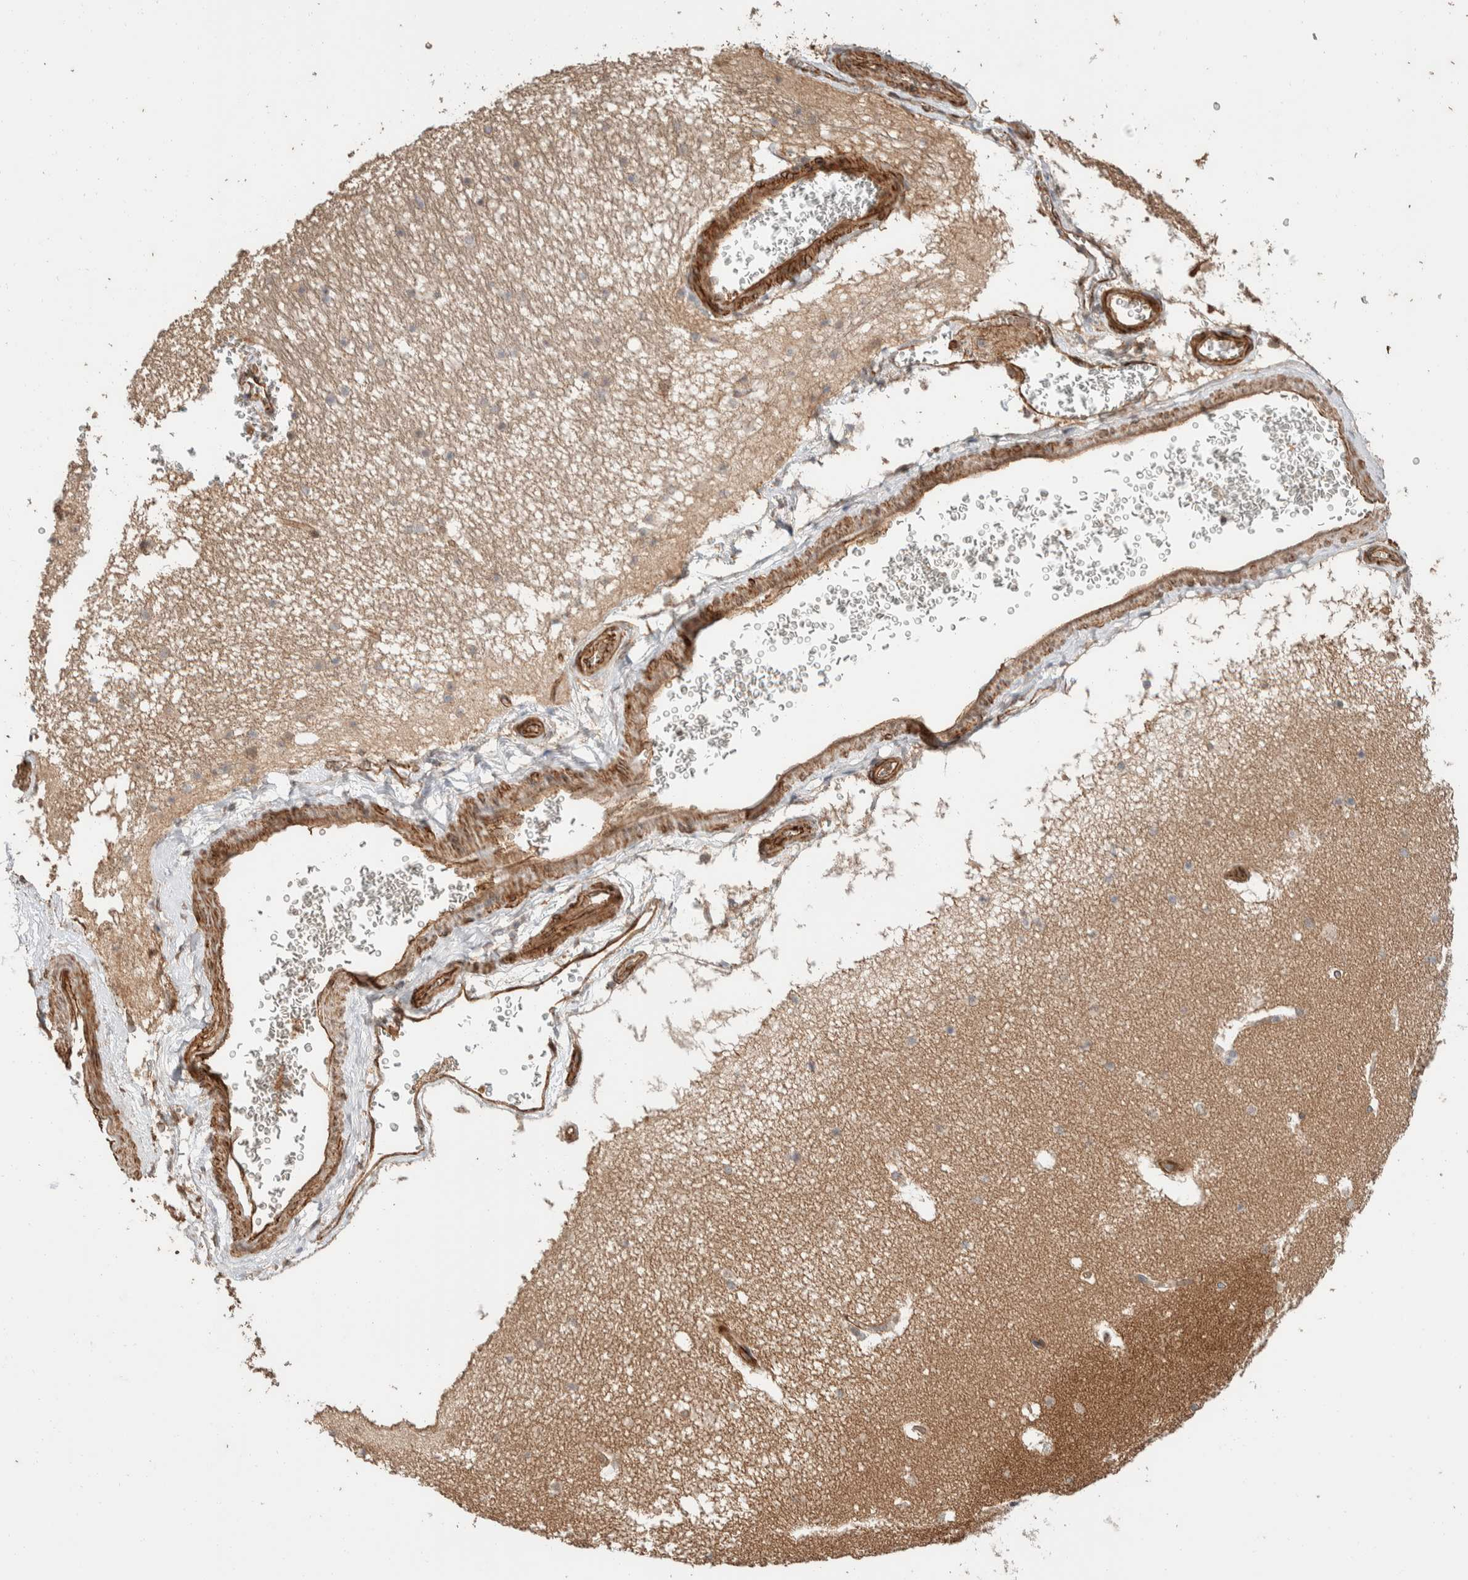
{"staining": {"intensity": "weak", "quantity": "<25%", "location": "cytoplasmic/membranous"}, "tissue": "hippocampus", "cell_type": "Glial cells", "image_type": "normal", "snomed": [{"axis": "morphology", "description": "Normal tissue, NOS"}, {"axis": "topography", "description": "Hippocampus"}], "caption": "This is a photomicrograph of immunohistochemistry staining of normal hippocampus, which shows no positivity in glial cells.", "gene": "ERC1", "patient": {"sex": "male", "age": 45}}